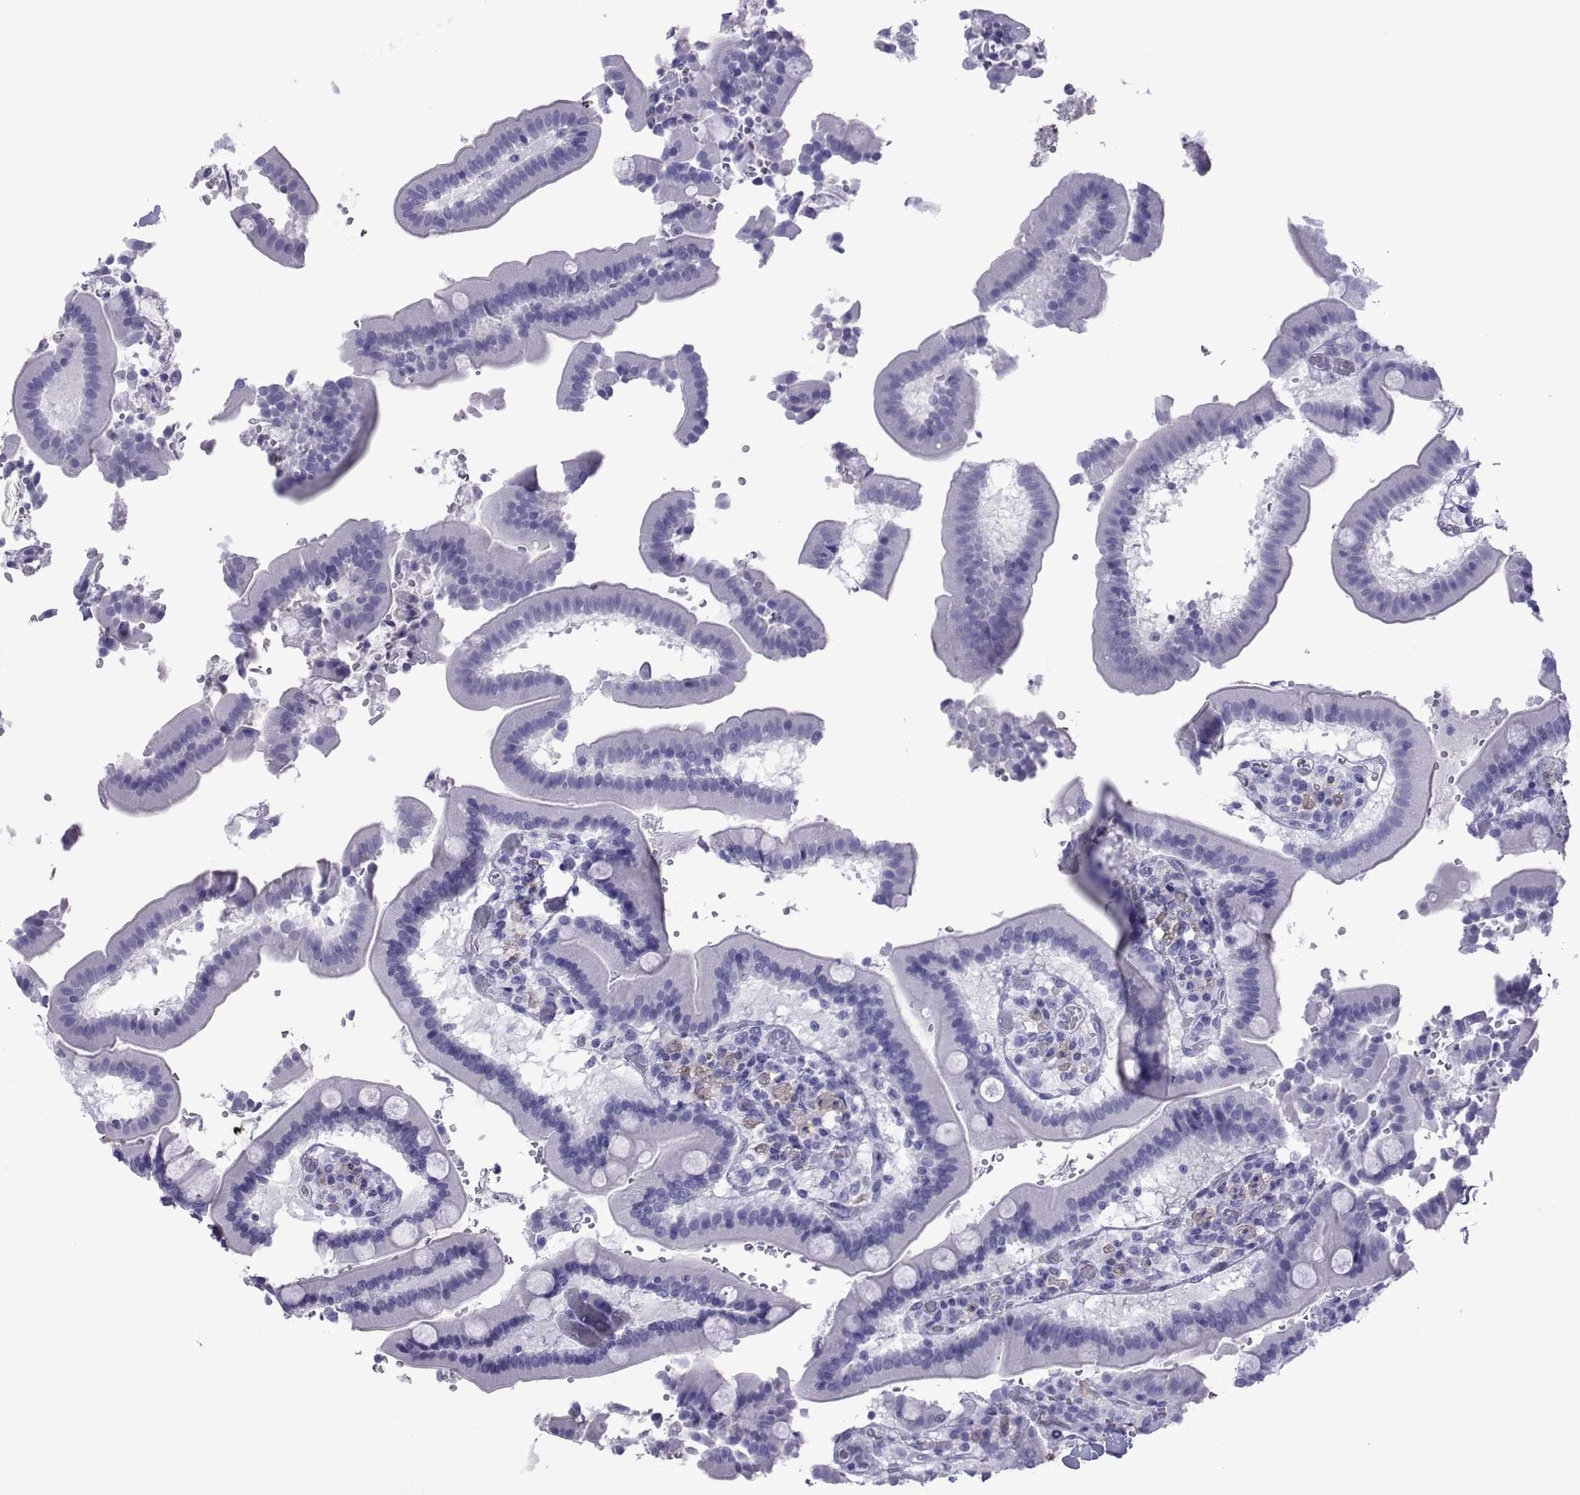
{"staining": {"intensity": "negative", "quantity": "none", "location": "none"}, "tissue": "duodenum", "cell_type": "Glandular cells", "image_type": "normal", "snomed": [{"axis": "morphology", "description": "Normal tissue, NOS"}, {"axis": "topography", "description": "Duodenum"}], "caption": "Immunohistochemistry (IHC) image of benign duodenum: human duodenum stained with DAB exhibits no significant protein positivity in glandular cells.", "gene": "SPANXA1", "patient": {"sex": "female", "age": 62}}